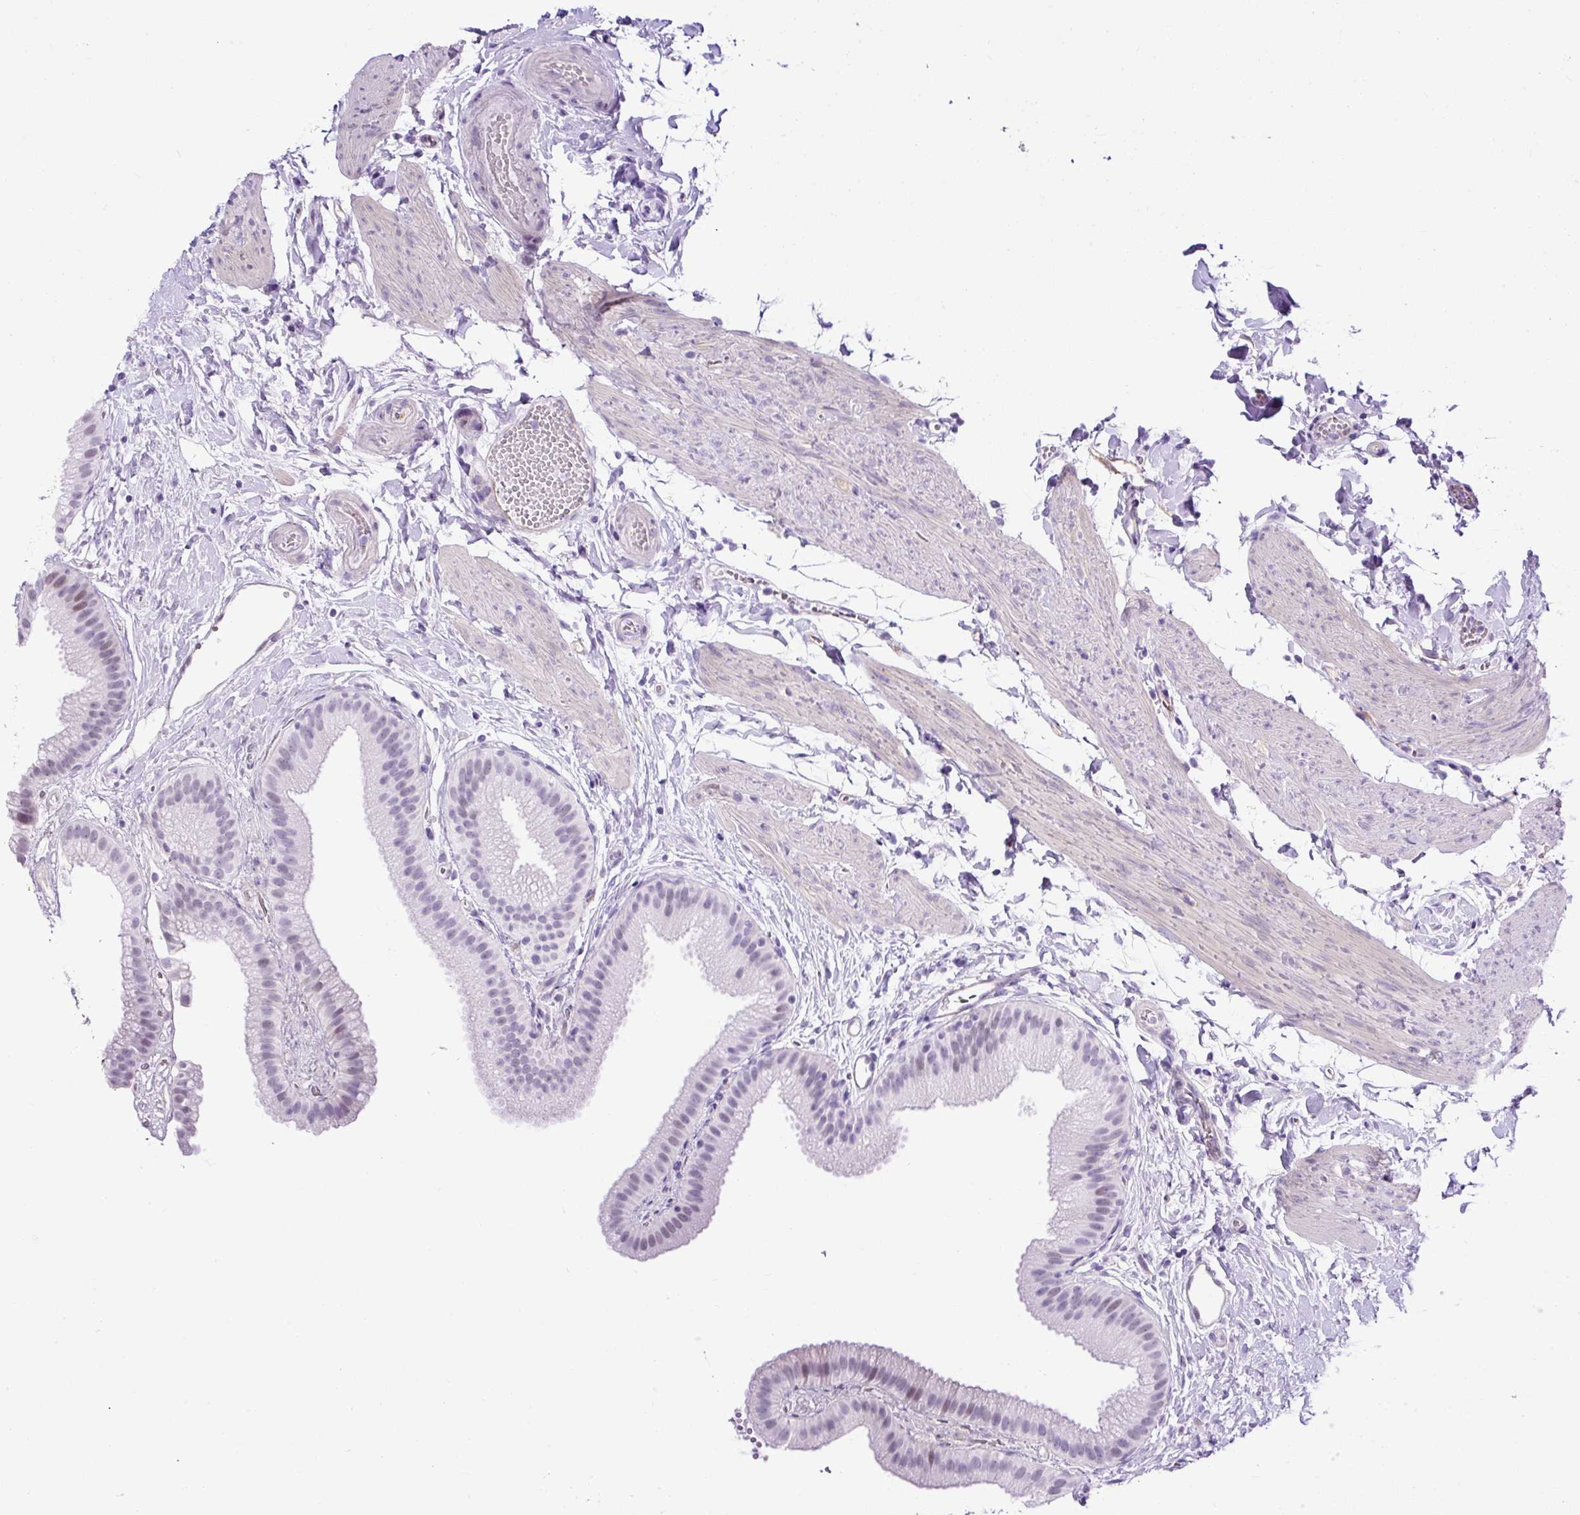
{"staining": {"intensity": "negative", "quantity": "none", "location": "none"}, "tissue": "gallbladder", "cell_type": "Glandular cells", "image_type": "normal", "snomed": [{"axis": "morphology", "description": "Normal tissue, NOS"}, {"axis": "topography", "description": "Gallbladder"}], "caption": "Immunohistochemistry histopathology image of normal gallbladder: human gallbladder stained with DAB displays no significant protein staining in glandular cells.", "gene": "KRT12", "patient": {"sex": "female", "age": 63}}